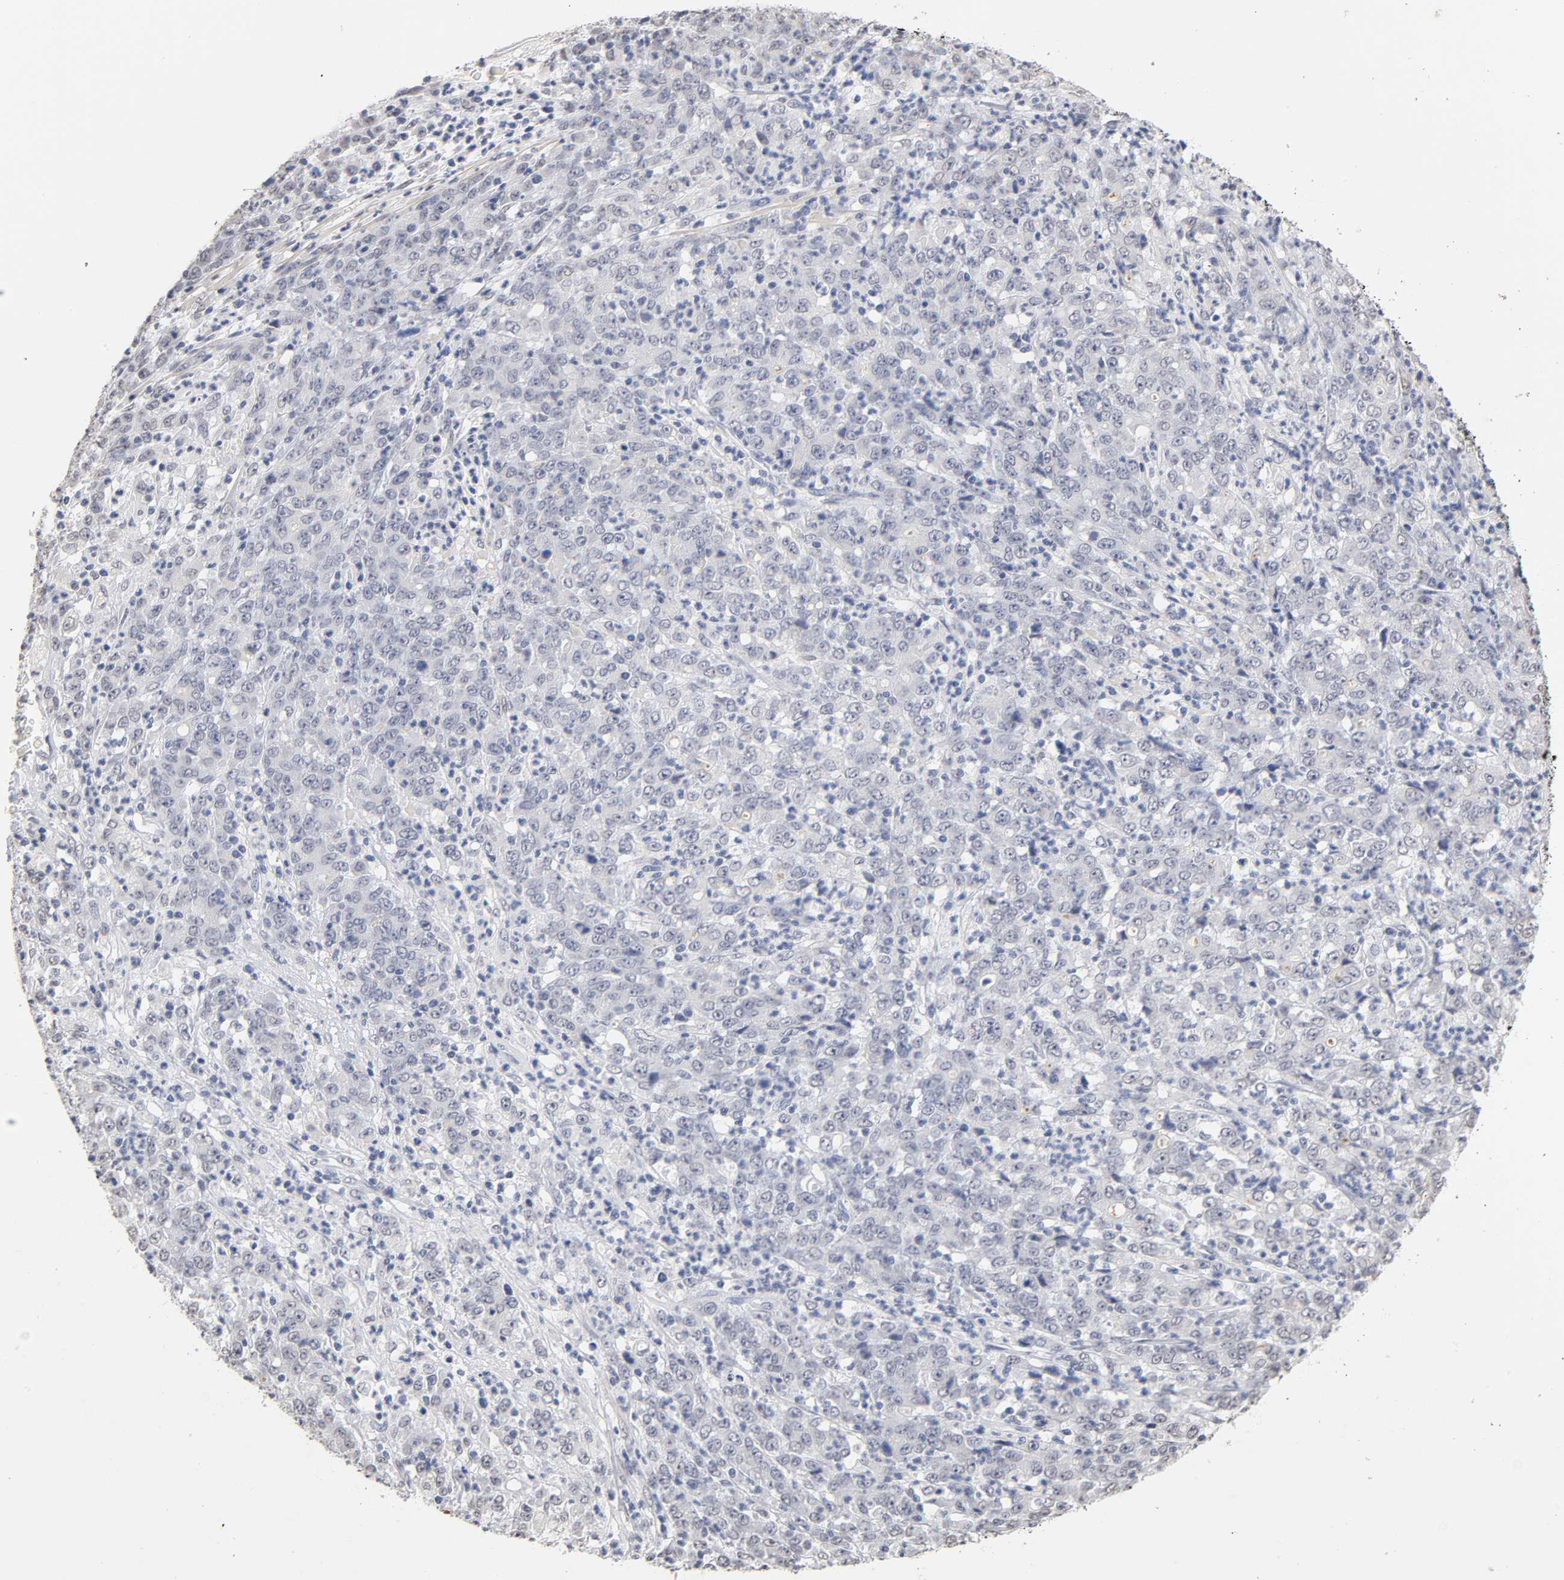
{"staining": {"intensity": "negative", "quantity": "none", "location": "none"}, "tissue": "stomach cancer", "cell_type": "Tumor cells", "image_type": "cancer", "snomed": [{"axis": "morphology", "description": "Adenocarcinoma, NOS"}, {"axis": "topography", "description": "Stomach, lower"}], "caption": "Stomach adenocarcinoma was stained to show a protein in brown. There is no significant staining in tumor cells.", "gene": "CRABP2", "patient": {"sex": "female", "age": 71}}